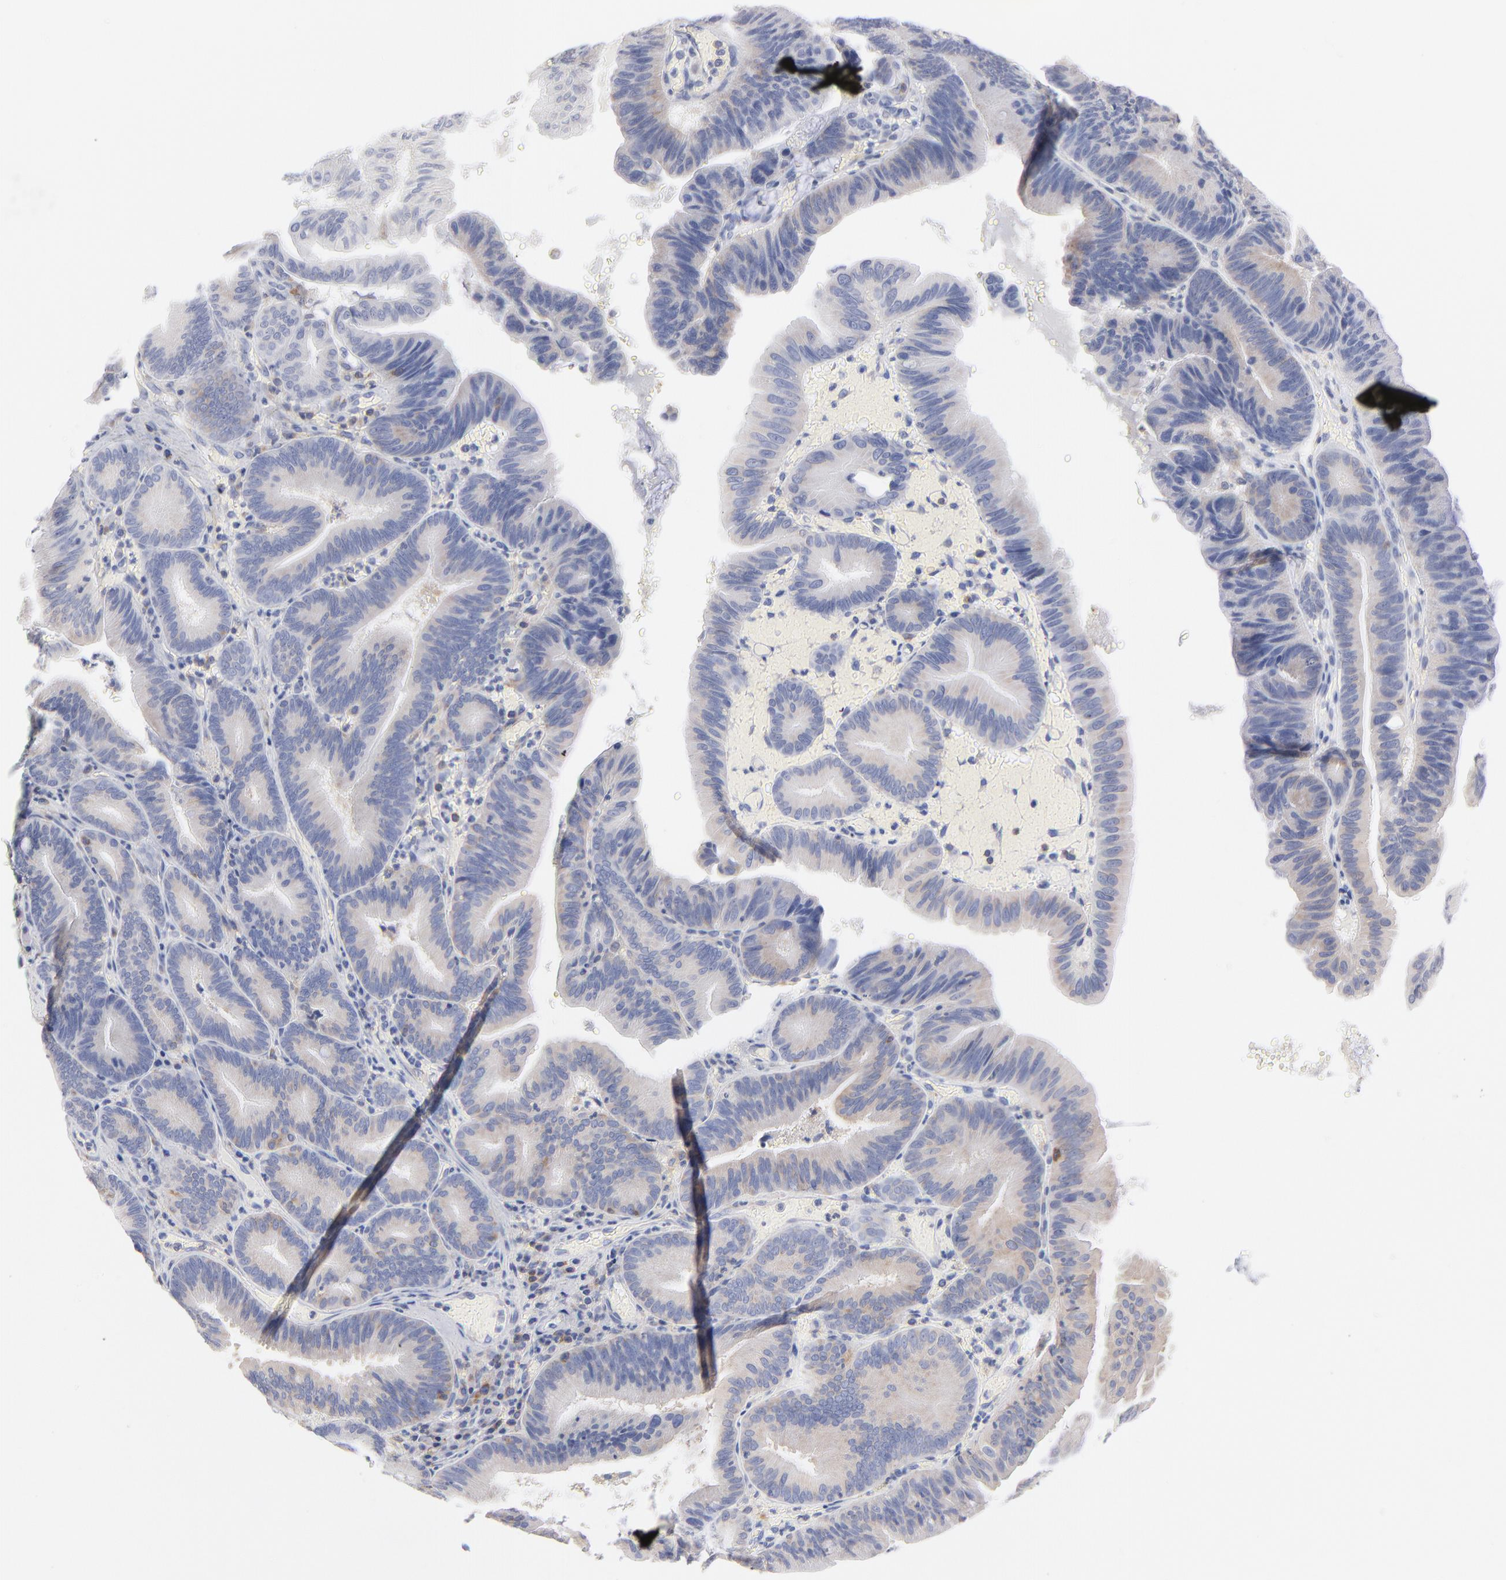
{"staining": {"intensity": "negative", "quantity": "none", "location": "none"}, "tissue": "pancreatic cancer", "cell_type": "Tumor cells", "image_type": "cancer", "snomed": [{"axis": "morphology", "description": "Adenocarcinoma, NOS"}, {"axis": "topography", "description": "Pancreas"}], "caption": "Tumor cells are negative for brown protein staining in pancreatic cancer.", "gene": "SEPTIN6", "patient": {"sex": "male", "age": 82}}